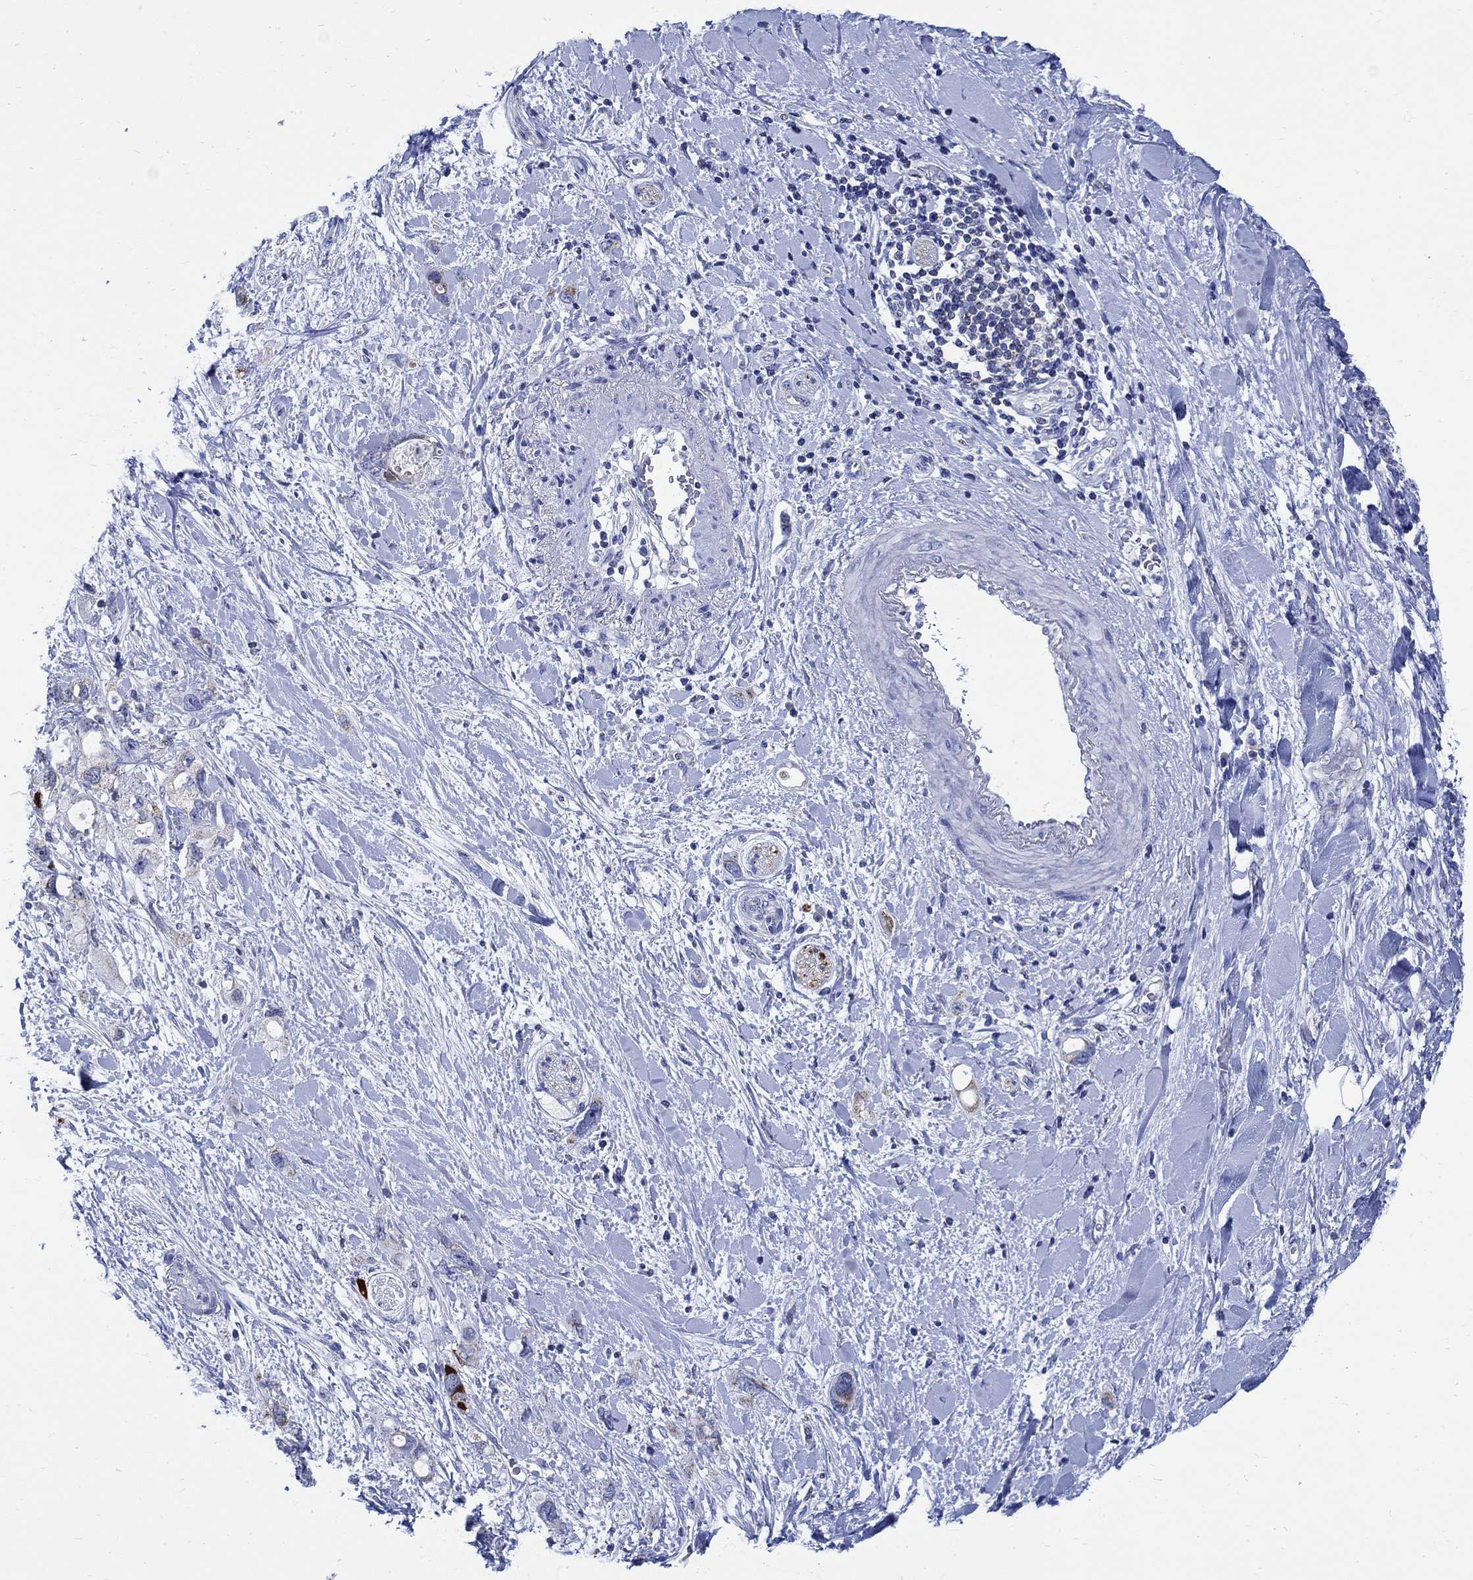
{"staining": {"intensity": "weak", "quantity": "<25%", "location": "cytoplasmic/membranous"}, "tissue": "pancreatic cancer", "cell_type": "Tumor cells", "image_type": "cancer", "snomed": [{"axis": "morphology", "description": "Adenocarcinoma, NOS"}, {"axis": "topography", "description": "Pancreas"}], "caption": "Pancreatic adenocarcinoma was stained to show a protein in brown. There is no significant expression in tumor cells.", "gene": "CPLX2", "patient": {"sex": "female", "age": 56}}